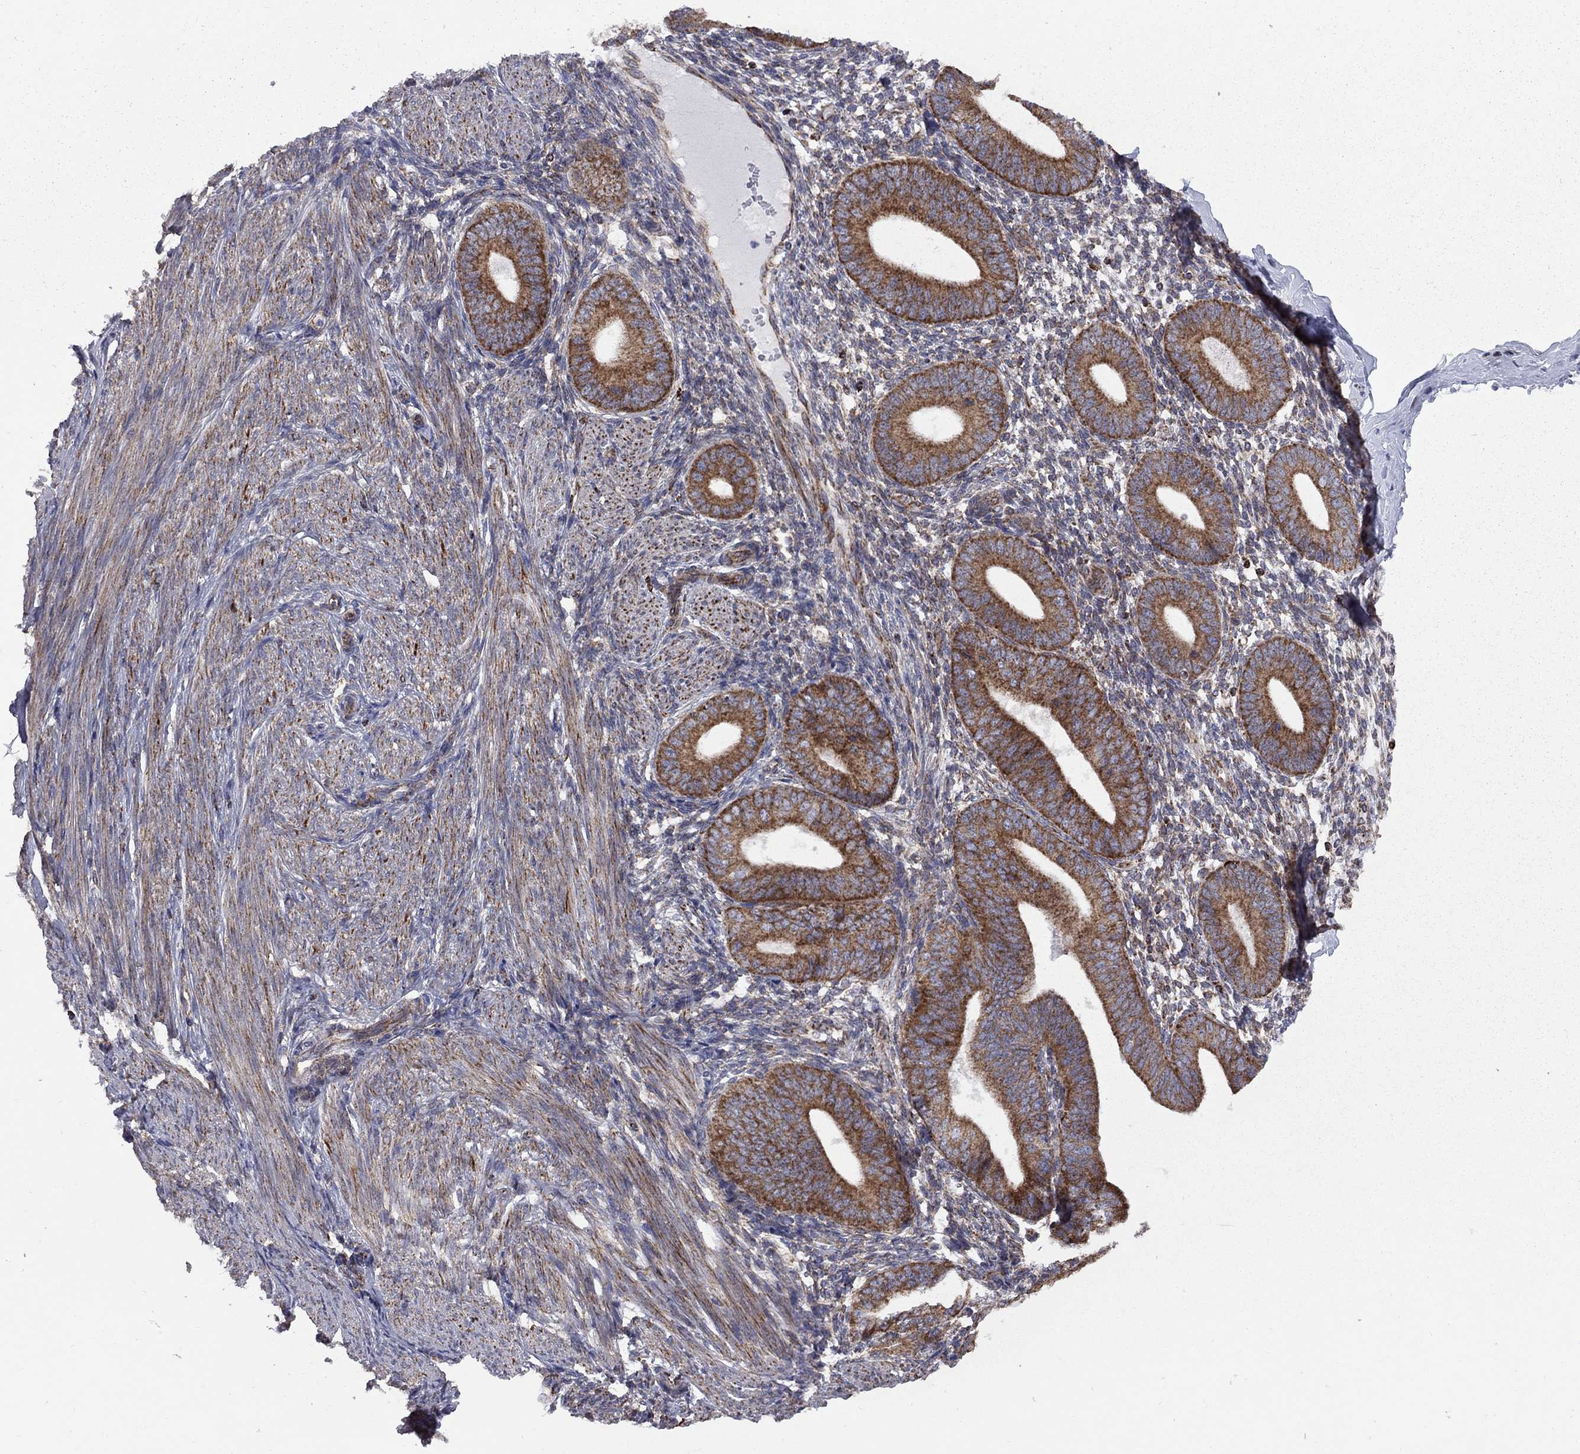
{"staining": {"intensity": "moderate", "quantity": "<25%", "location": "cytoplasmic/membranous"}, "tissue": "endometrium", "cell_type": "Cells in endometrial stroma", "image_type": "normal", "snomed": [{"axis": "morphology", "description": "Normal tissue, NOS"}, {"axis": "topography", "description": "Endometrium"}], "caption": "Endometrium stained with a brown dye reveals moderate cytoplasmic/membranous positive positivity in approximately <25% of cells in endometrial stroma.", "gene": "CLPTM1", "patient": {"sex": "female", "age": 39}}